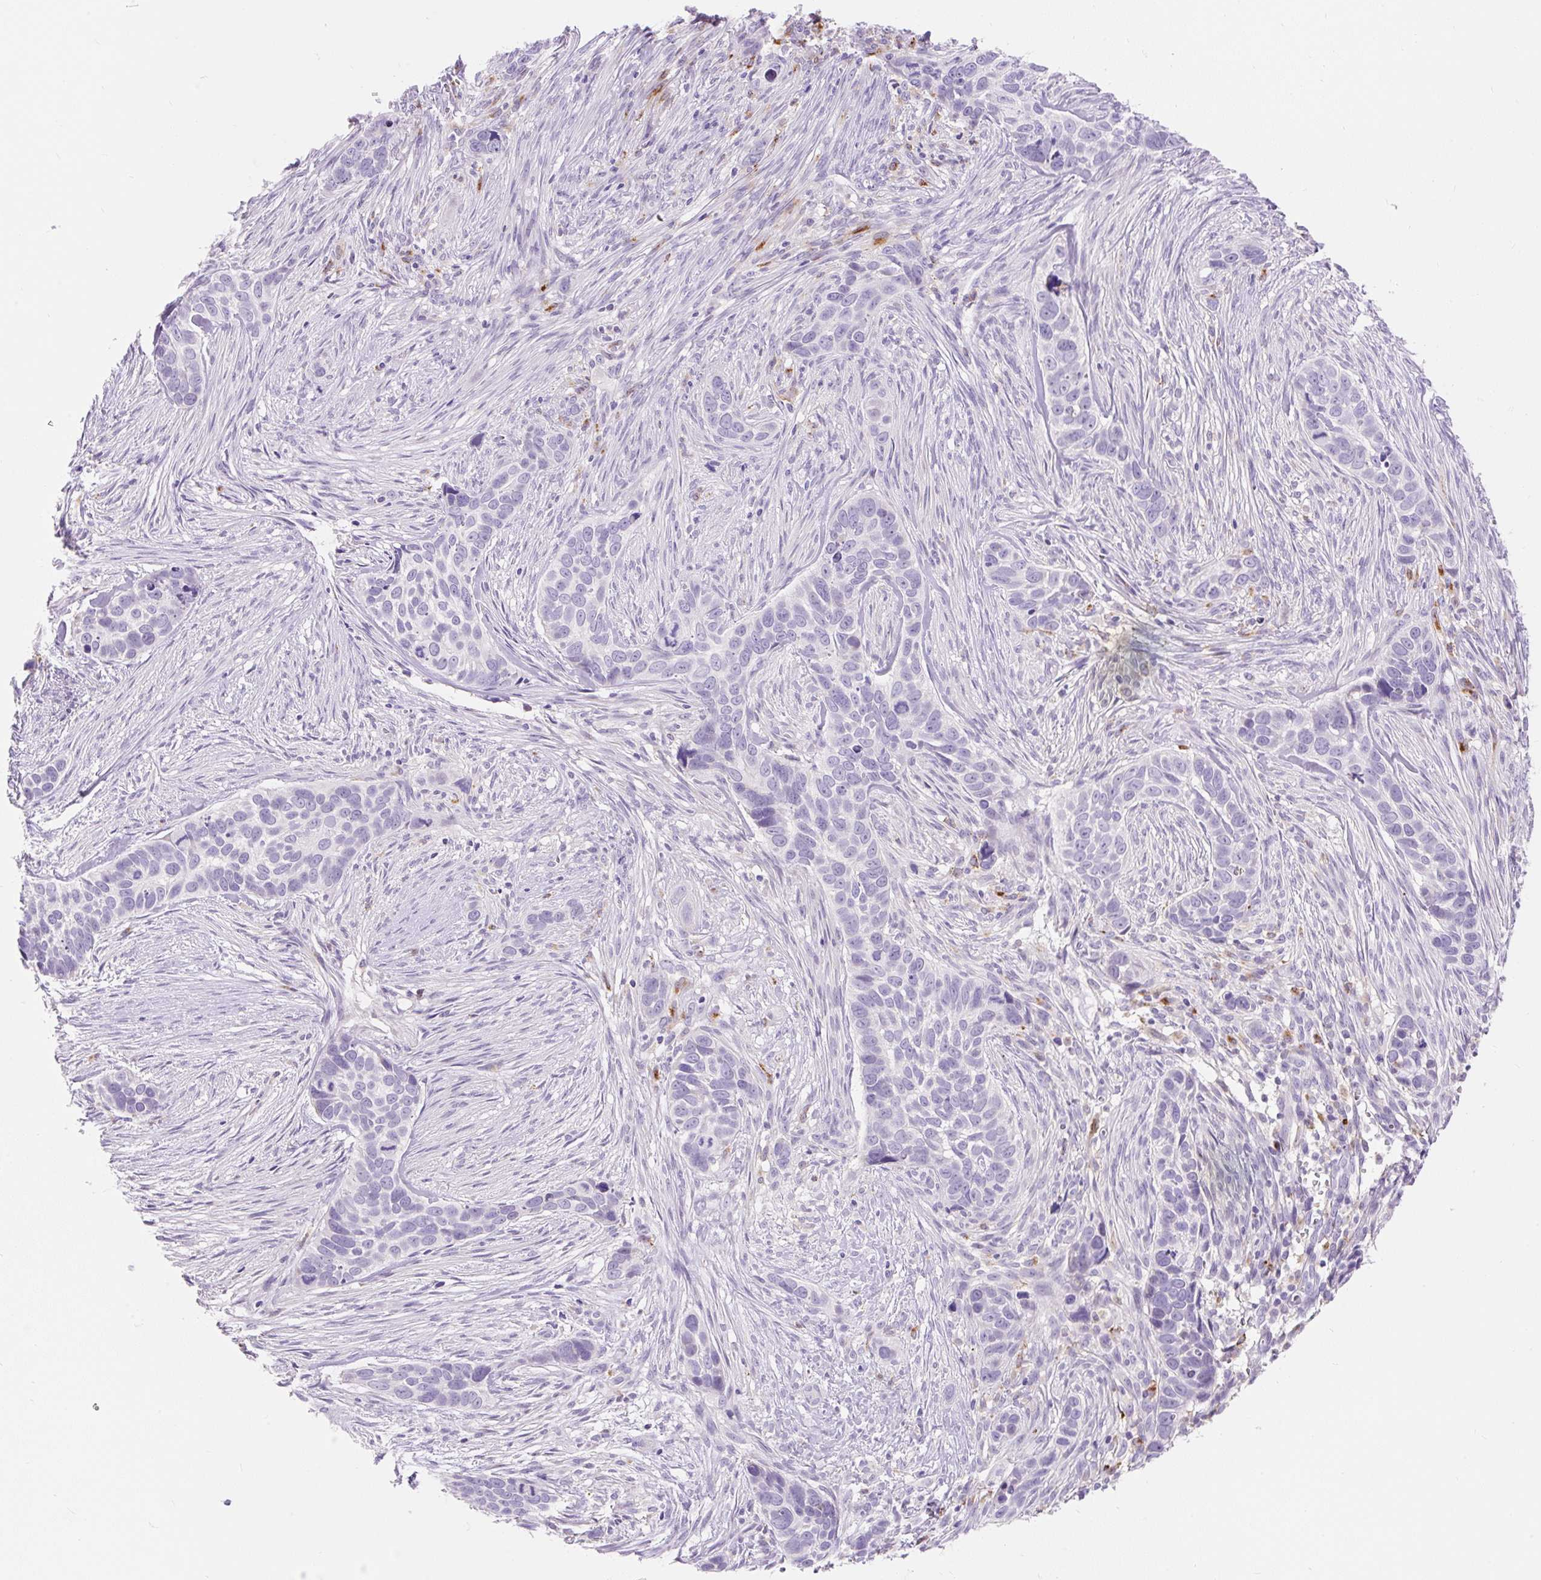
{"staining": {"intensity": "negative", "quantity": "none", "location": "none"}, "tissue": "skin cancer", "cell_type": "Tumor cells", "image_type": "cancer", "snomed": [{"axis": "morphology", "description": "Basal cell carcinoma"}, {"axis": "topography", "description": "Skin"}], "caption": "Tumor cells are negative for brown protein staining in skin cancer (basal cell carcinoma). The staining is performed using DAB brown chromogen with nuclei counter-stained in using hematoxylin.", "gene": "TMEM150C", "patient": {"sex": "female", "age": 82}}